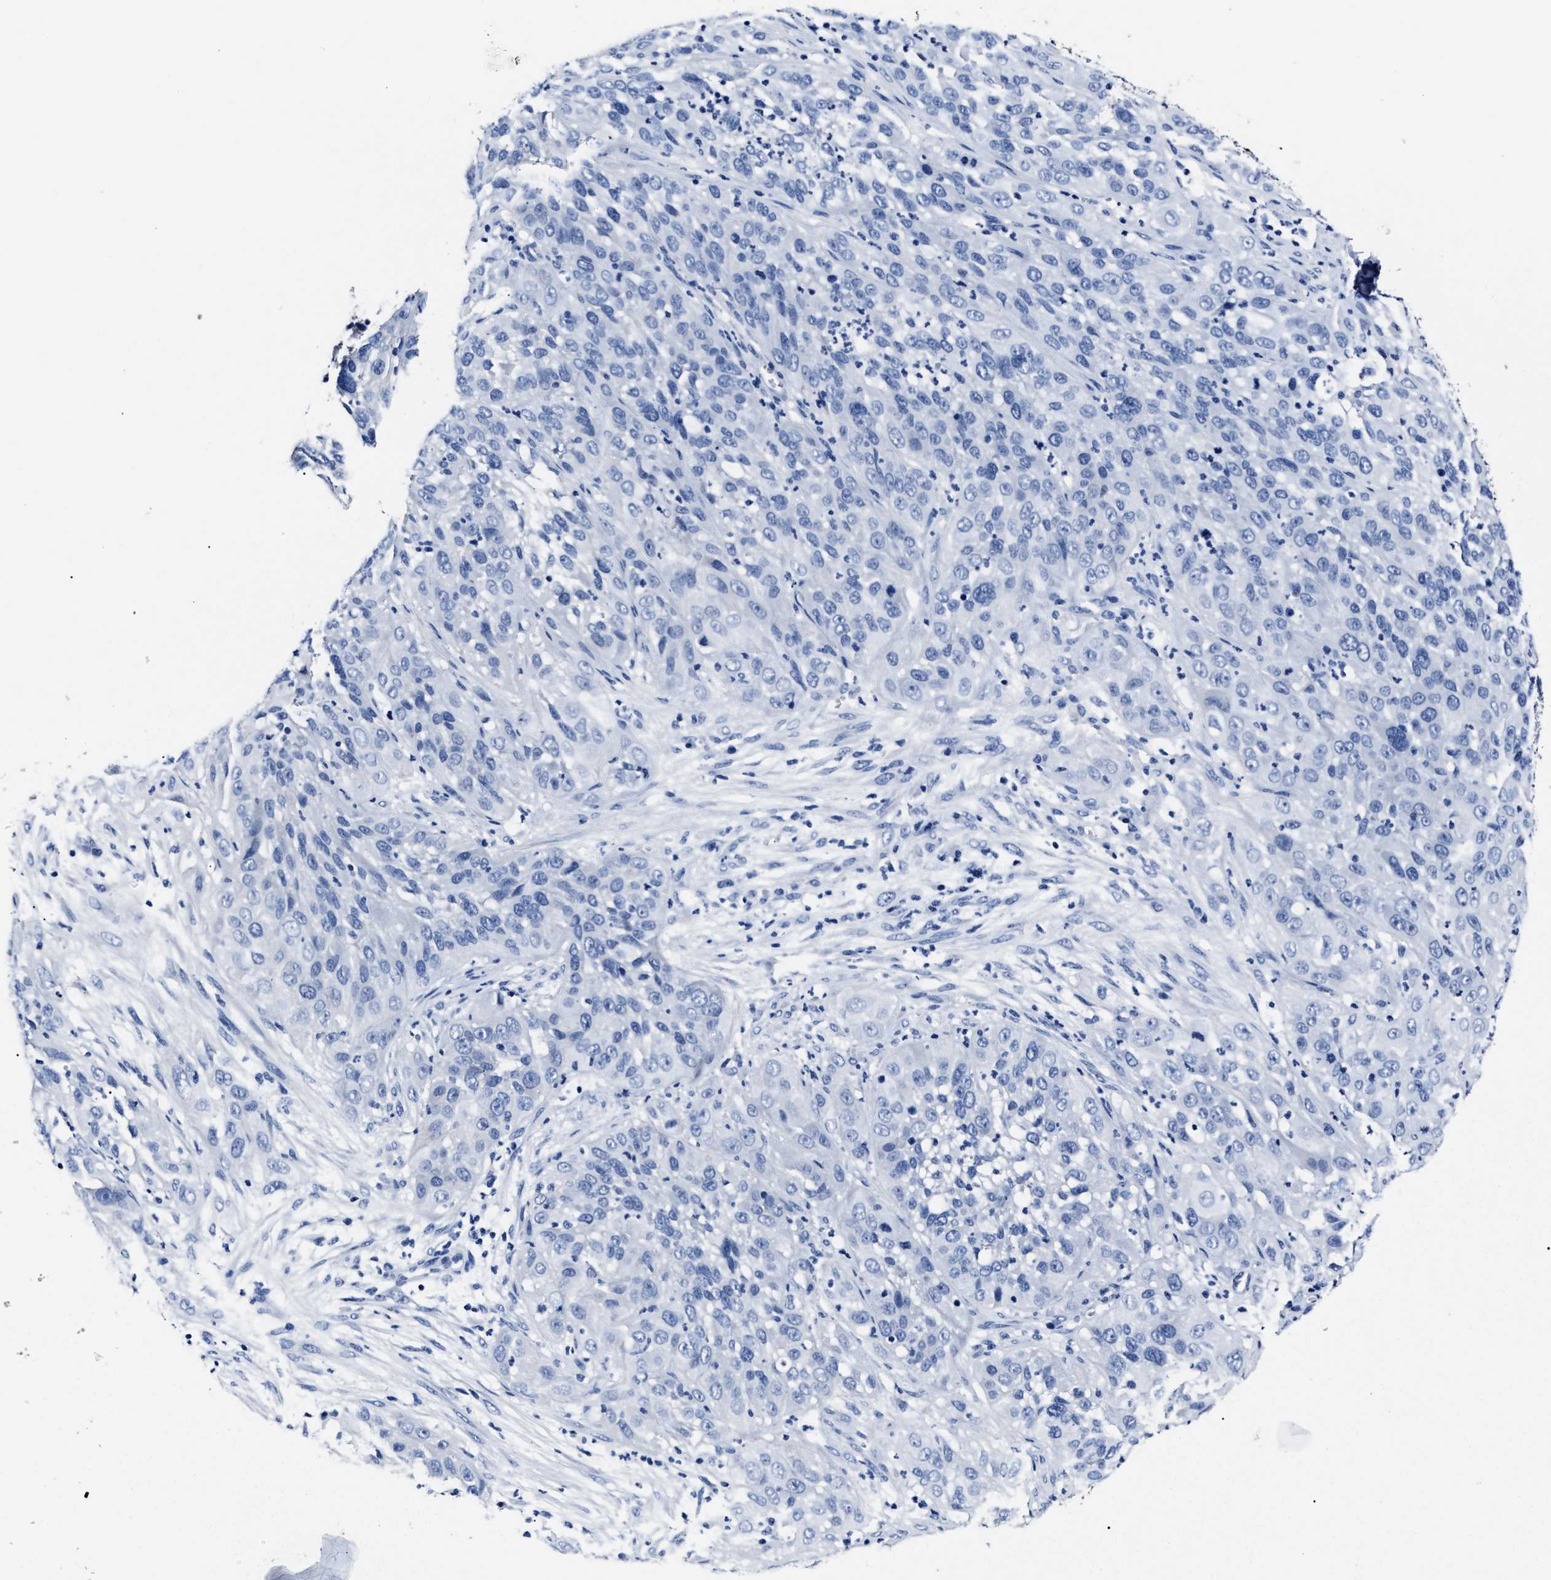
{"staining": {"intensity": "negative", "quantity": "none", "location": "none"}, "tissue": "cervical cancer", "cell_type": "Tumor cells", "image_type": "cancer", "snomed": [{"axis": "morphology", "description": "Squamous cell carcinoma, NOS"}, {"axis": "topography", "description": "Cervix"}], "caption": "This is a micrograph of IHC staining of cervical cancer (squamous cell carcinoma), which shows no positivity in tumor cells.", "gene": "ALPG", "patient": {"sex": "female", "age": 32}}